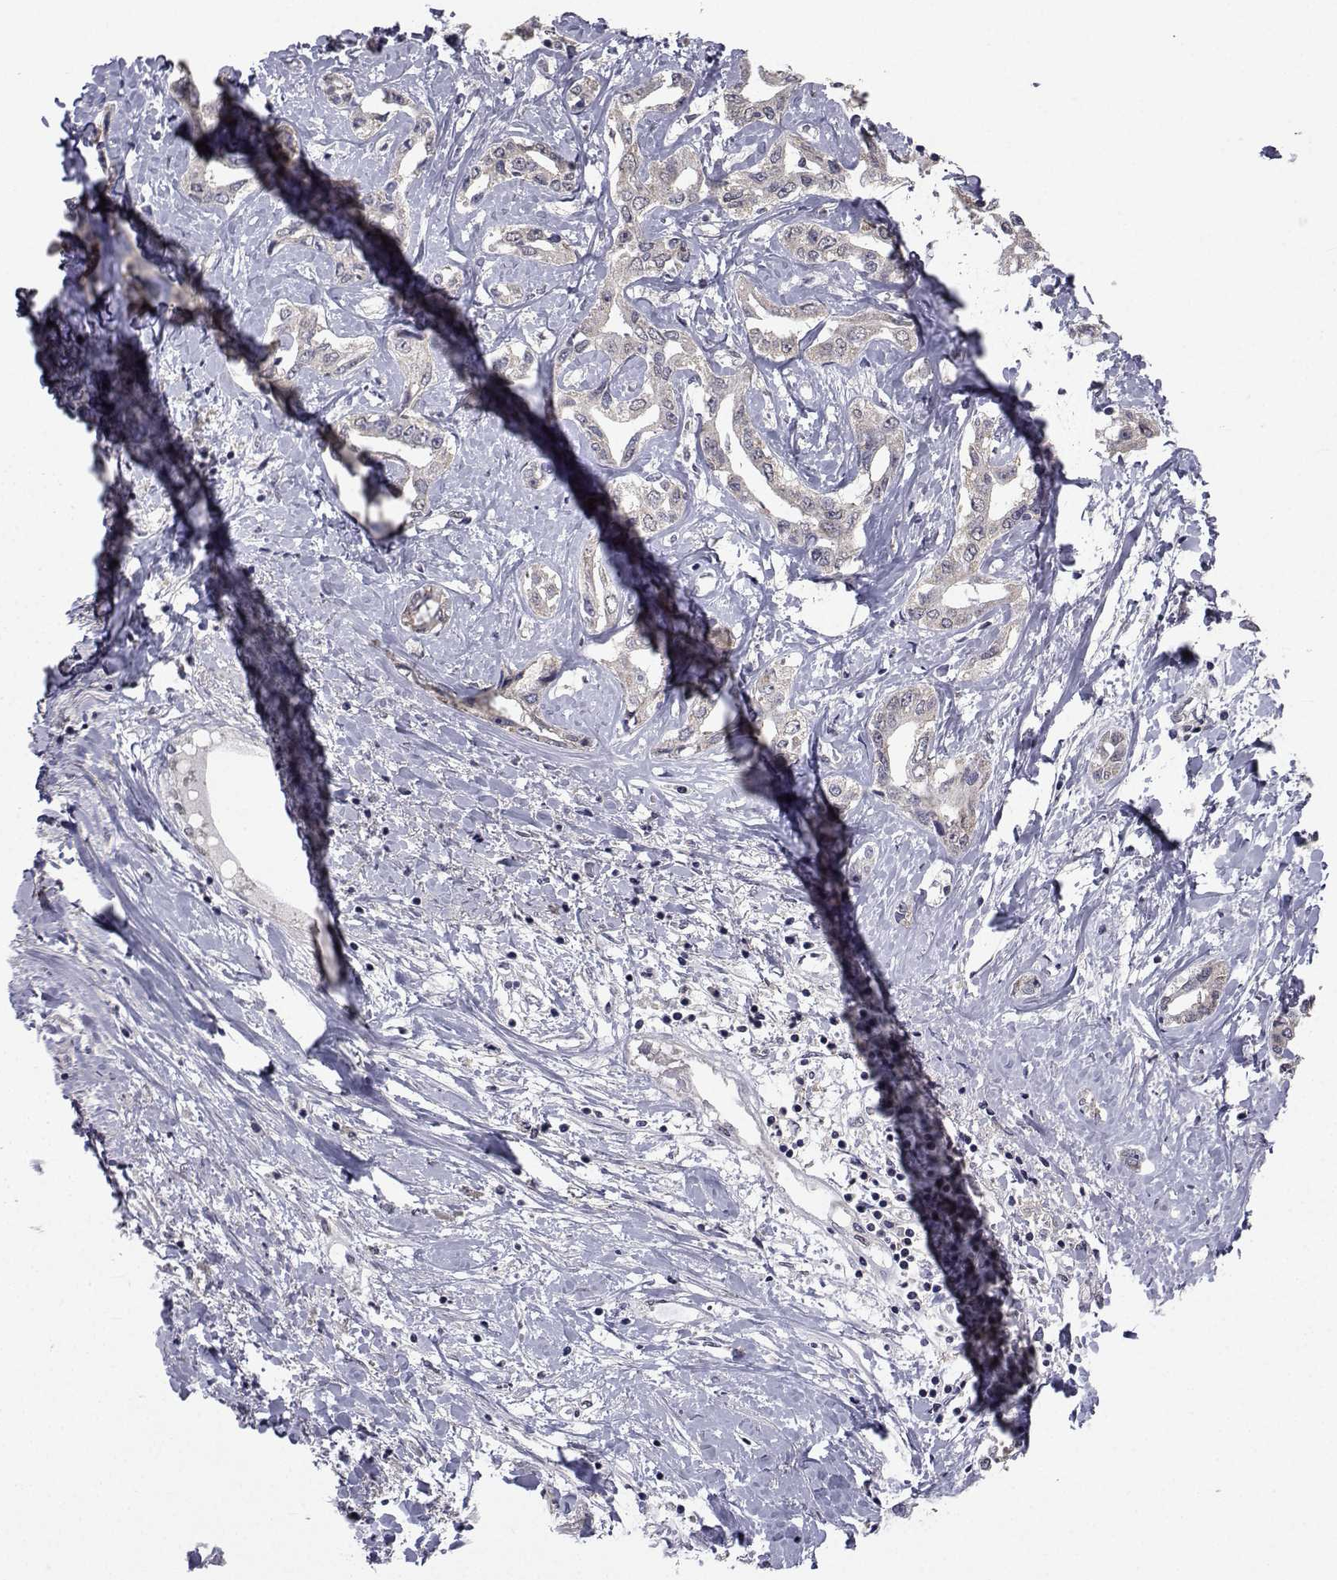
{"staining": {"intensity": "weak", "quantity": "<25%", "location": "cytoplasmic/membranous"}, "tissue": "liver cancer", "cell_type": "Tumor cells", "image_type": "cancer", "snomed": [{"axis": "morphology", "description": "Cholangiocarcinoma"}, {"axis": "topography", "description": "Liver"}], "caption": "Micrograph shows no significant protein positivity in tumor cells of liver cancer (cholangiocarcinoma). (DAB (3,3'-diaminobenzidine) immunohistochemistry (IHC) with hematoxylin counter stain).", "gene": "CYP2S1", "patient": {"sex": "male", "age": 59}}